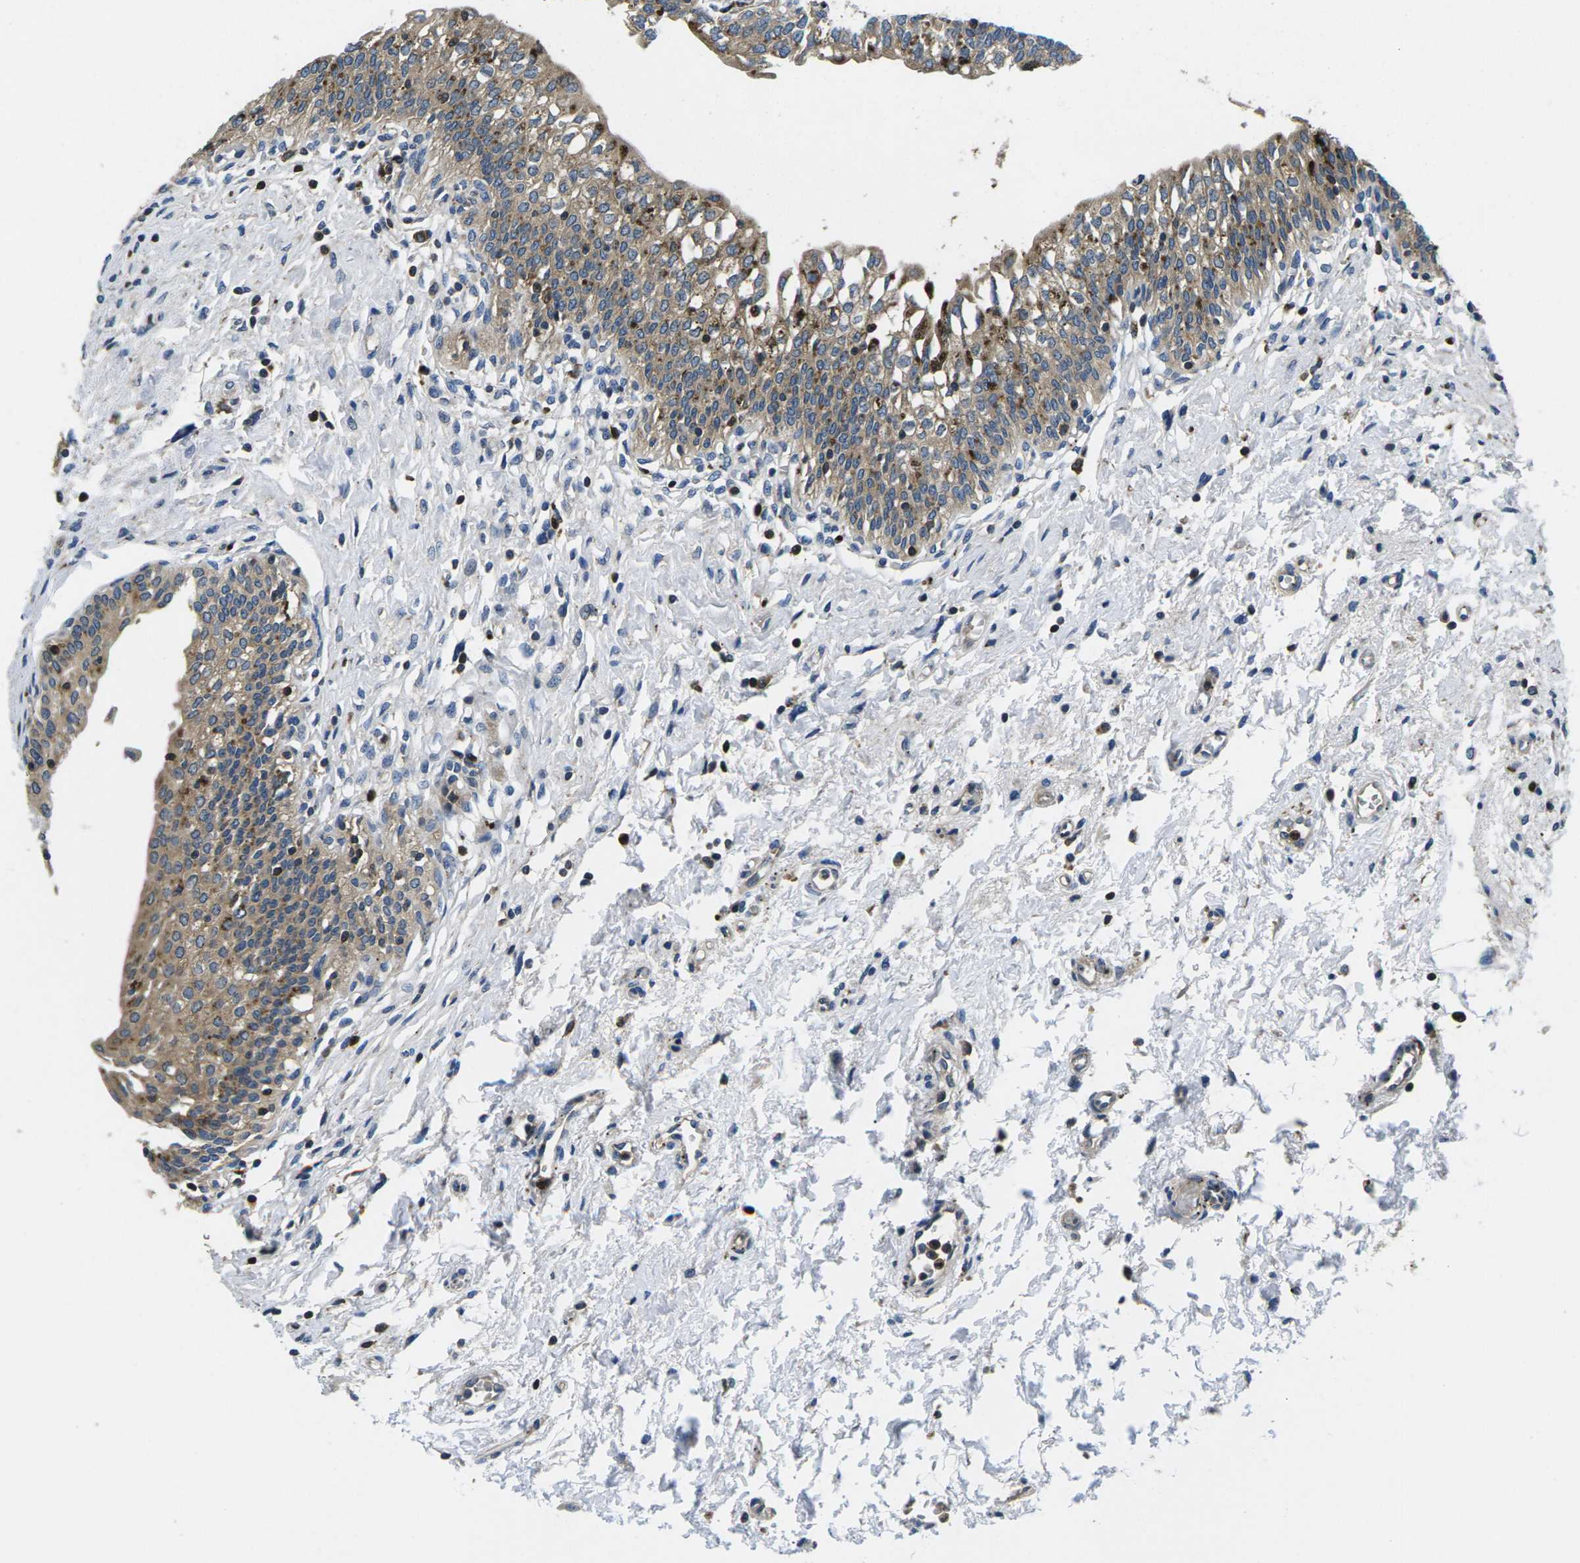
{"staining": {"intensity": "moderate", "quantity": ">75%", "location": "cytoplasmic/membranous"}, "tissue": "urinary bladder", "cell_type": "Urothelial cells", "image_type": "normal", "snomed": [{"axis": "morphology", "description": "Normal tissue, NOS"}, {"axis": "topography", "description": "Urinary bladder"}], "caption": "Protein staining by immunohistochemistry (IHC) demonstrates moderate cytoplasmic/membranous staining in about >75% of urothelial cells in benign urinary bladder.", "gene": "PLCE1", "patient": {"sex": "male", "age": 55}}